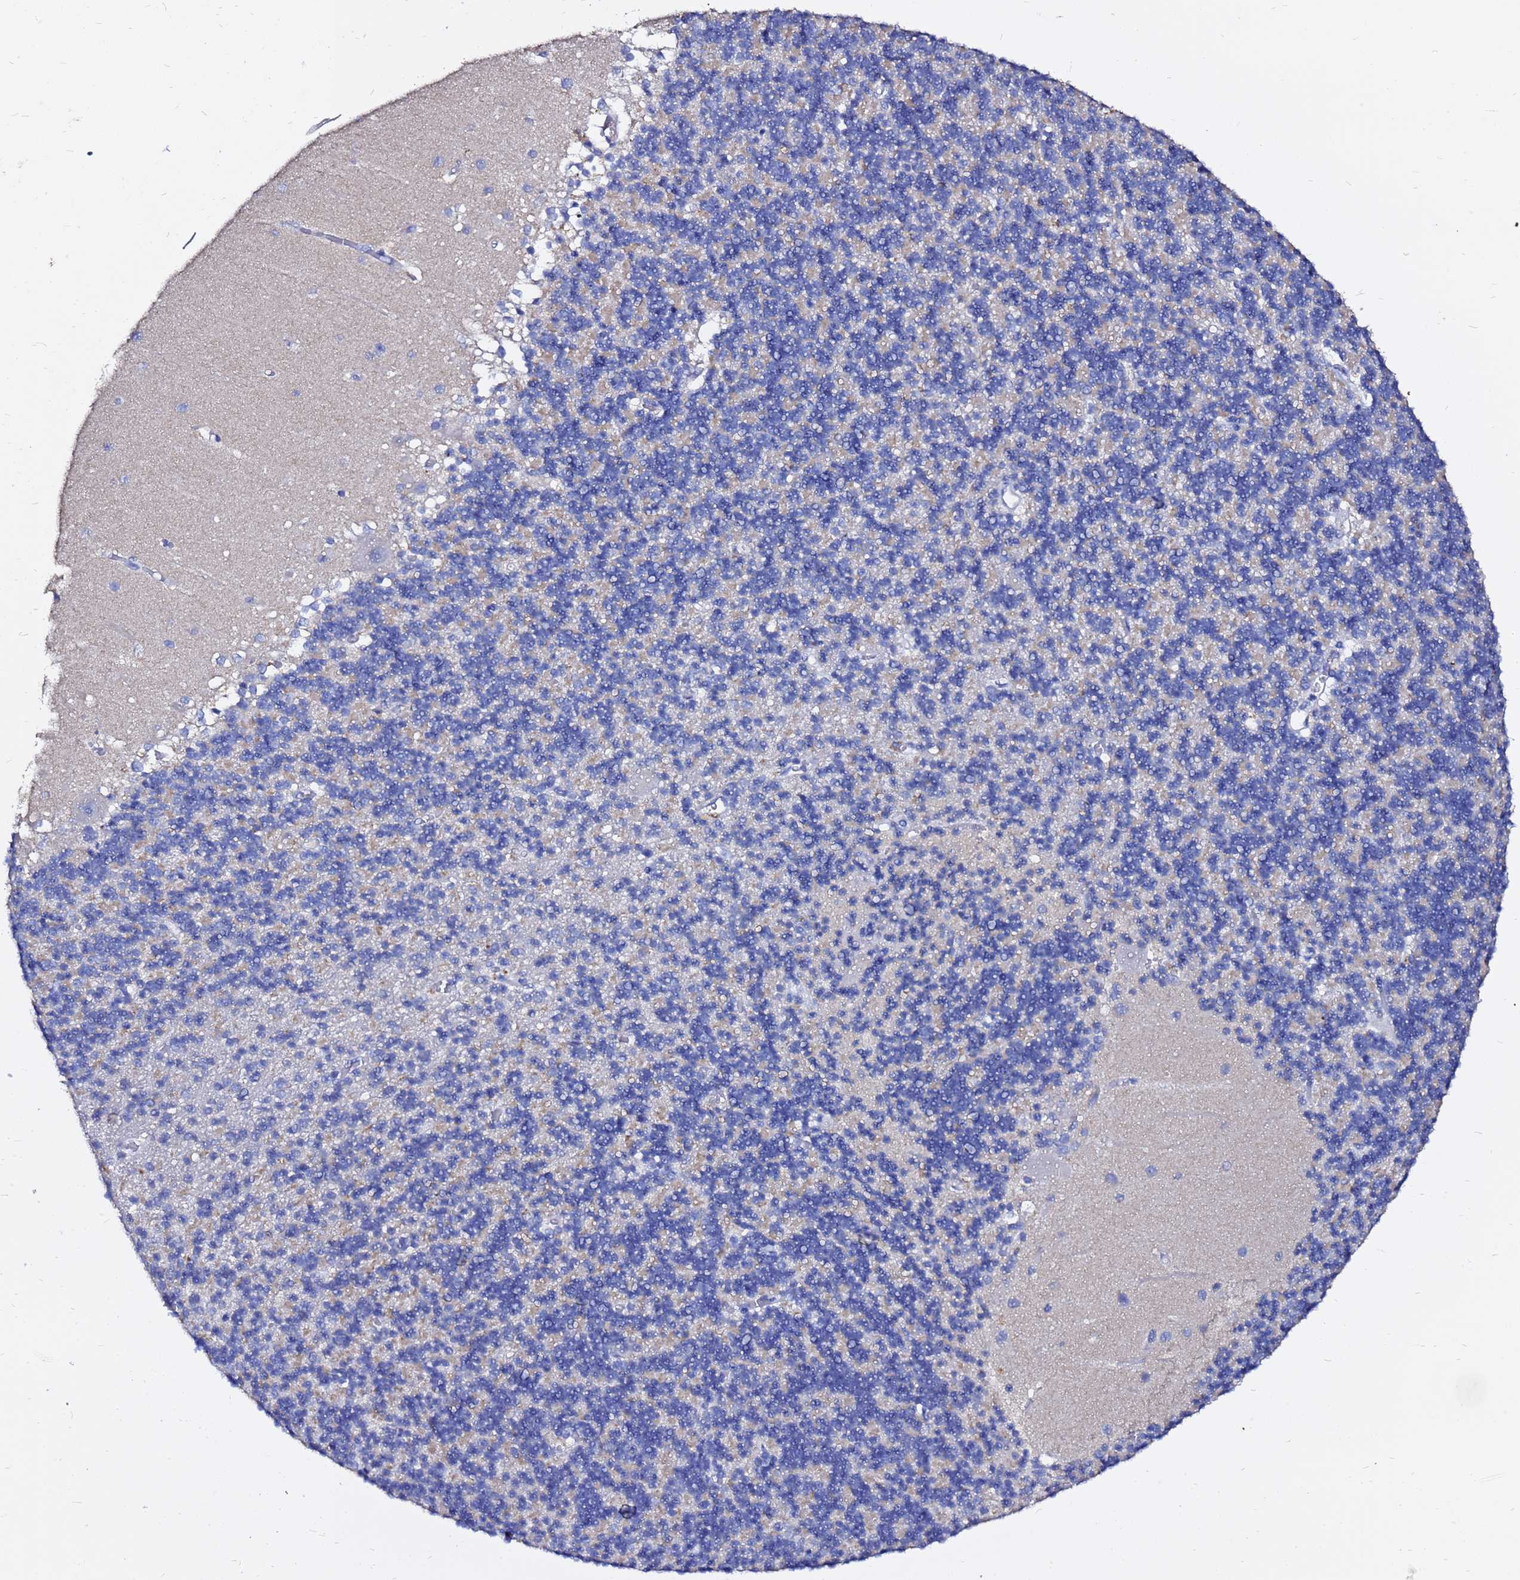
{"staining": {"intensity": "negative", "quantity": "none", "location": "none"}, "tissue": "cerebellum", "cell_type": "Cells in granular layer", "image_type": "normal", "snomed": [{"axis": "morphology", "description": "Normal tissue, NOS"}, {"axis": "topography", "description": "Cerebellum"}], "caption": "The micrograph exhibits no staining of cells in granular layer in normal cerebellum. (IHC, brightfield microscopy, high magnification).", "gene": "FAM183A", "patient": {"sex": "male", "age": 37}}